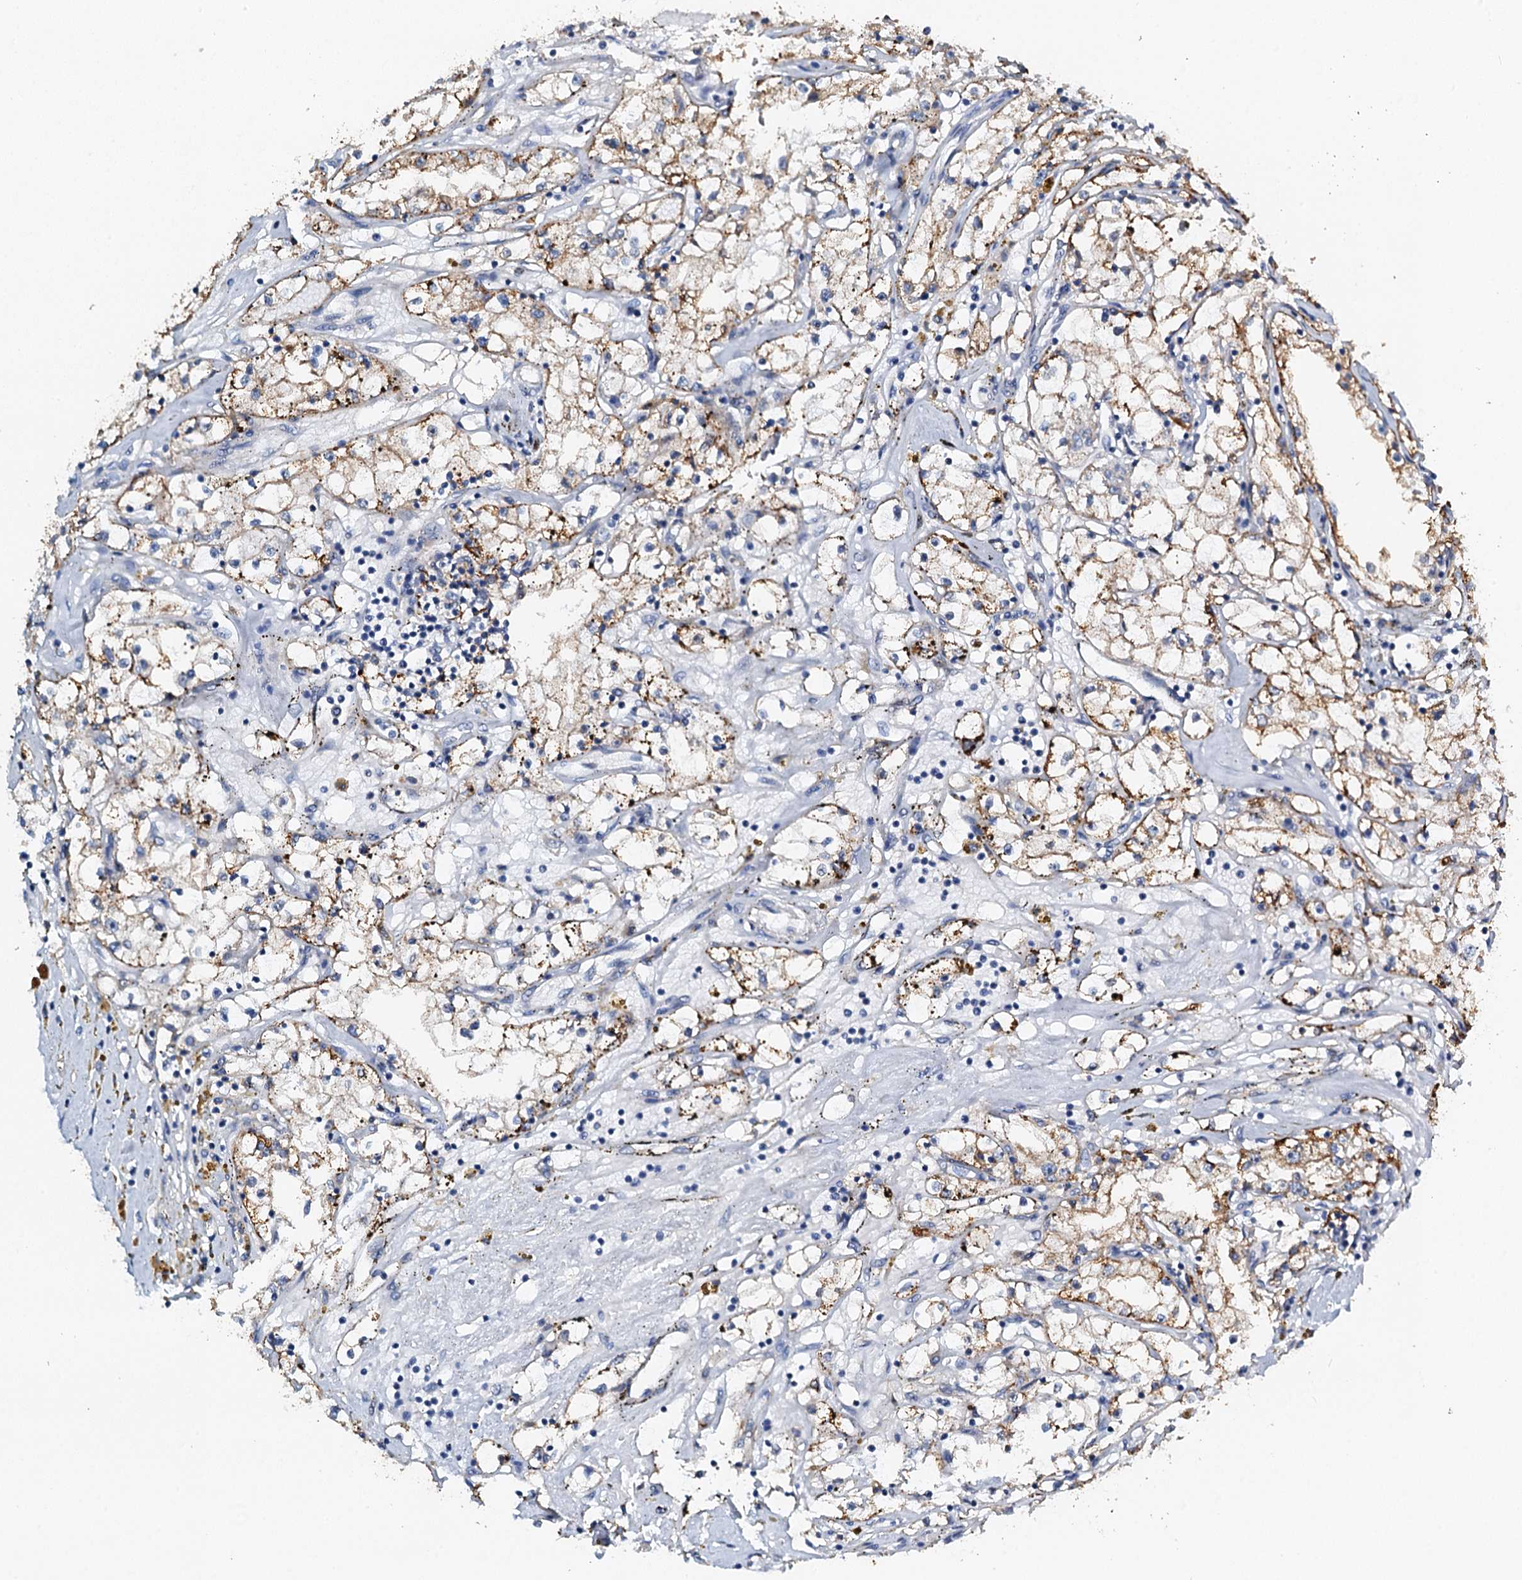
{"staining": {"intensity": "moderate", "quantity": "25%-75%", "location": "cytoplasmic/membranous"}, "tissue": "renal cancer", "cell_type": "Tumor cells", "image_type": "cancer", "snomed": [{"axis": "morphology", "description": "Adenocarcinoma, NOS"}, {"axis": "topography", "description": "Kidney"}], "caption": "IHC micrograph of neoplastic tissue: human adenocarcinoma (renal) stained using IHC displays medium levels of moderate protein expression localized specifically in the cytoplasmic/membranous of tumor cells, appearing as a cytoplasmic/membranous brown color.", "gene": "ZNF606", "patient": {"sex": "male", "age": 56}}